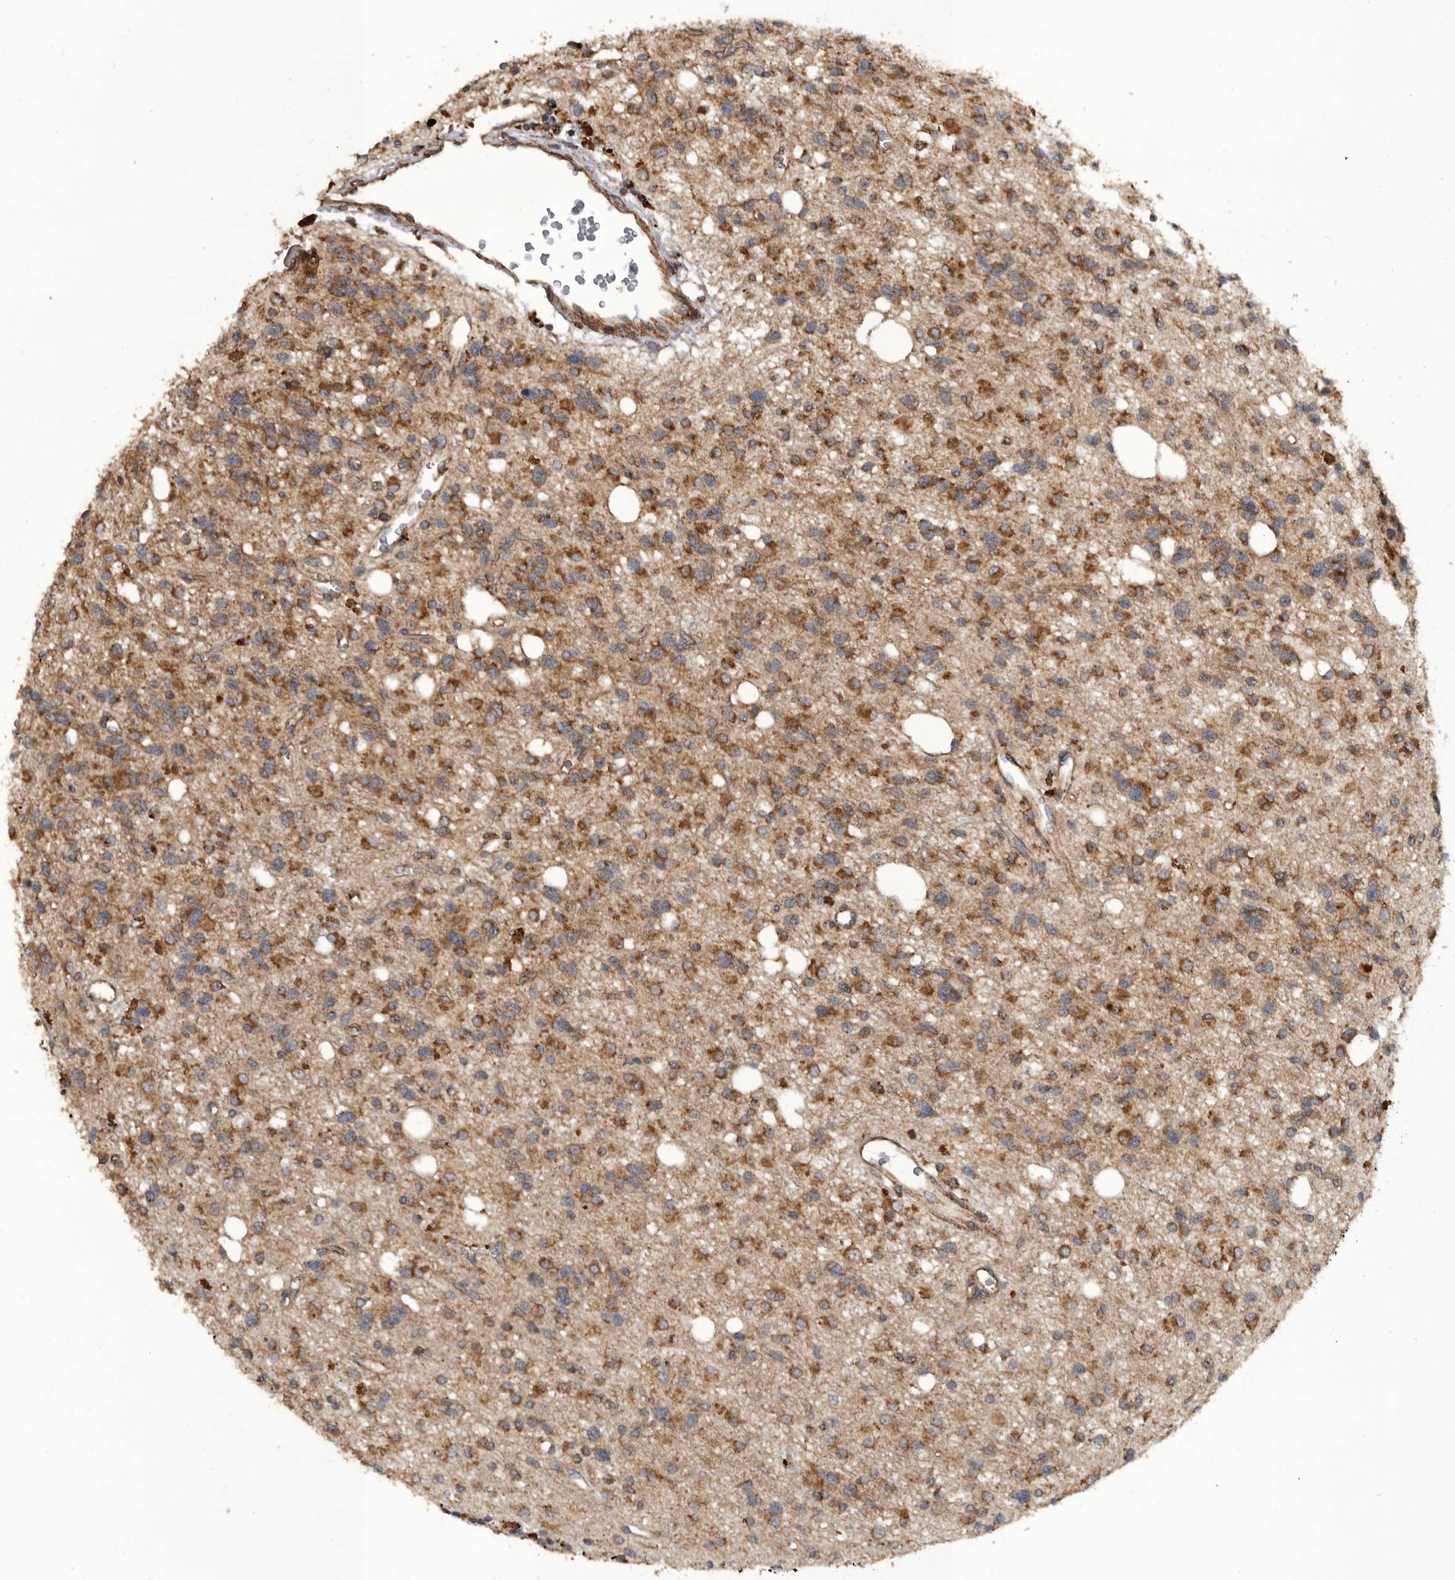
{"staining": {"intensity": "moderate", "quantity": ">75%", "location": "cytoplasmic/membranous"}, "tissue": "glioma", "cell_type": "Tumor cells", "image_type": "cancer", "snomed": [{"axis": "morphology", "description": "Glioma, malignant, High grade"}, {"axis": "topography", "description": "Brain"}], "caption": "Glioma tissue shows moderate cytoplasmic/membranous expression in about >75% of tumor cells Nuclei are stained in blue.", "gene": "PODXL2", "patient": {"sex": "female", "age": 62}}